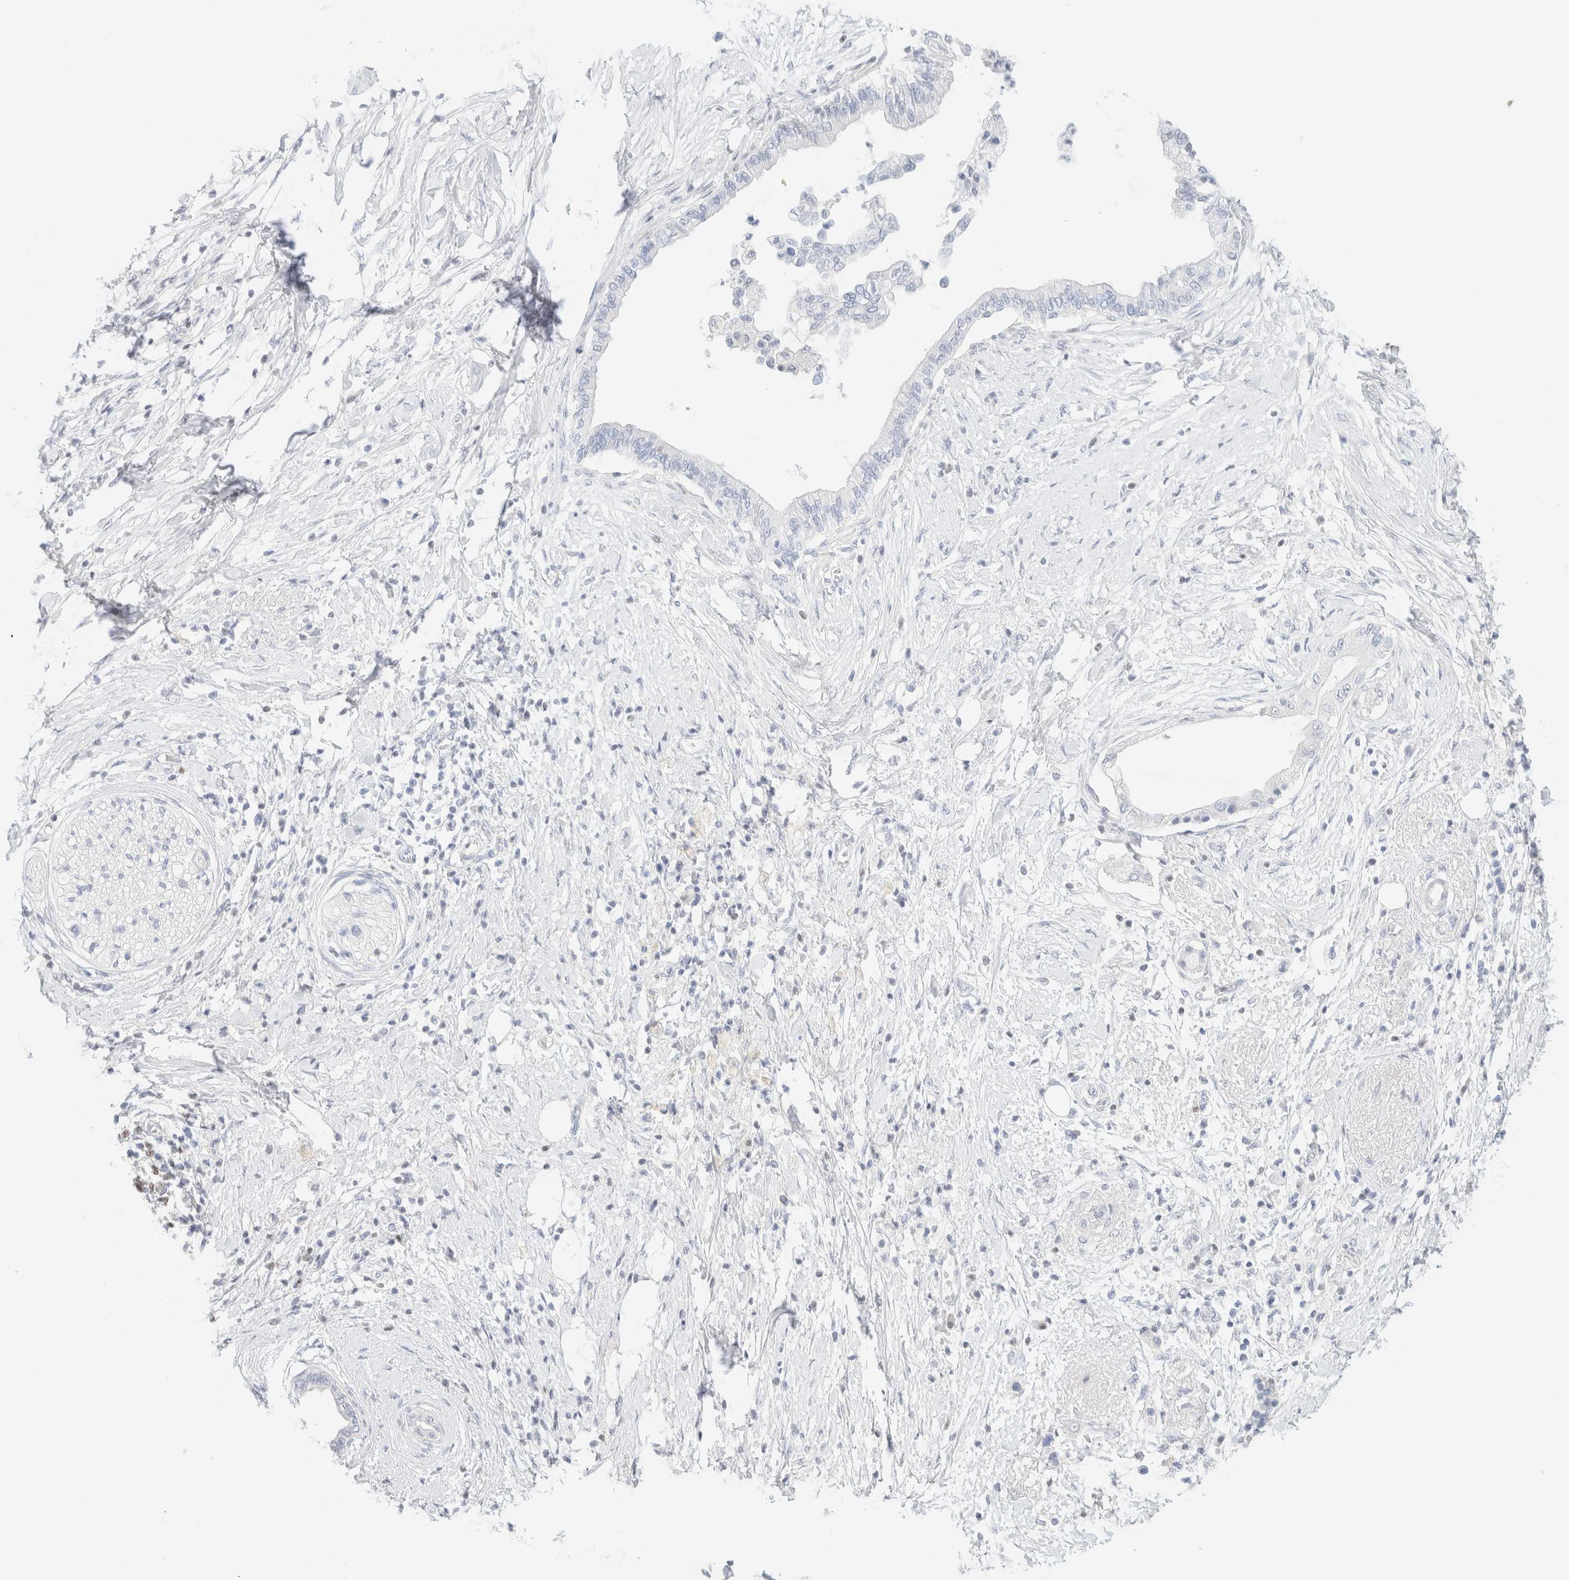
{"staining": {"intensity": "negative", "quantity": "none", "location": "none"}, "tissue": "pancreatic cancer", "cell_type": "Tumor cells", "image_type": "cancer", "snomed": [{"axis": "morphology", "description": "Normal tissue, NOS"}, {"axis": "morphology", "description": "Adenocarcinoma, NOS"}, {"axis": "topography", "description": "Pancreas"}, {"axis": "topography", "description": "Duodenum"}], "caption": "IHC histopathology image of human pancreatic cancer stained for a protein (brown), which shows no positivity in tumor cells. (DAB IHC, high magnification).", "gene": "IKZF3", "patient": {"sex": "female", "age": 60}}